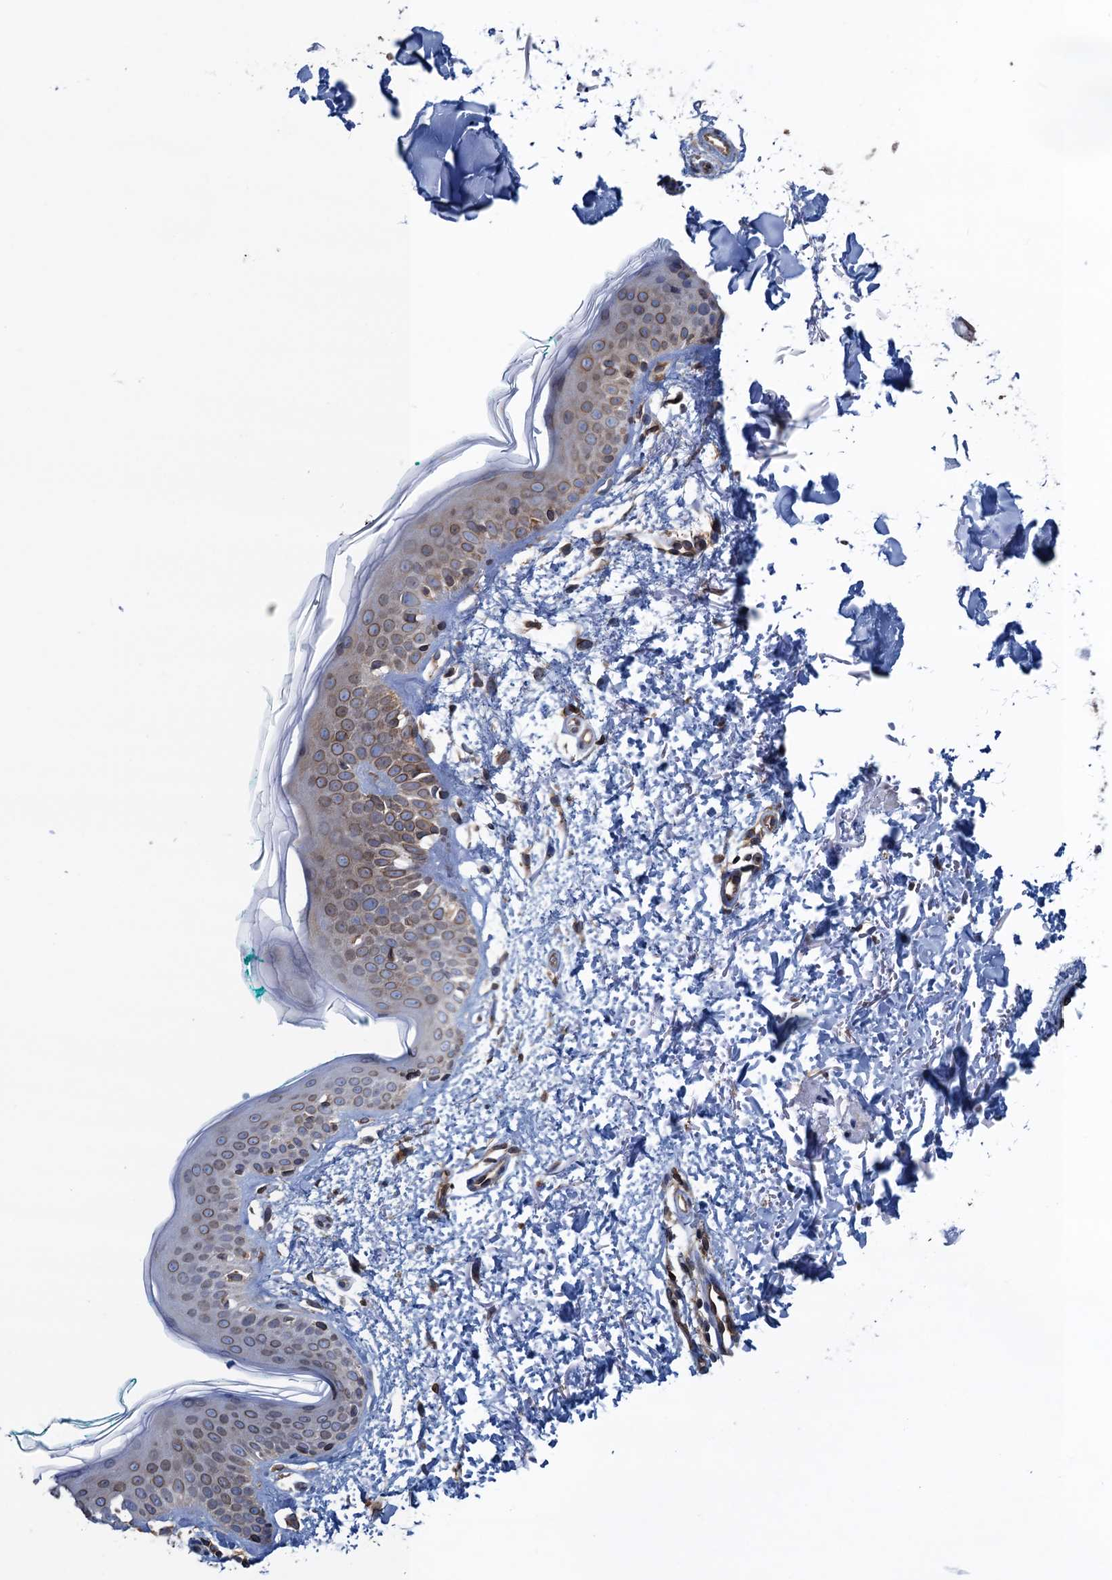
{"staining": {"intensity": "moderate", "quantity": ">75%", "location": "cytoplasmic/membranous,nuclear"}, "tissue": "skin", "cell_type": "Fibroblasts", "image_type": "normal", "snomed": [{"axis": "morphology", "description": "Normal tissue, NOS"}, {"axis": "topography", "description": "Skin"}], "caption": "Immunohistochemical staining of benign skin demonstrates moderate cytoplasmic/membranous,nuclear protein expression in approximately >75% of fibroblasts.", "gene": "TMEM205", "patient": {"sex": "male", "age": 66}}